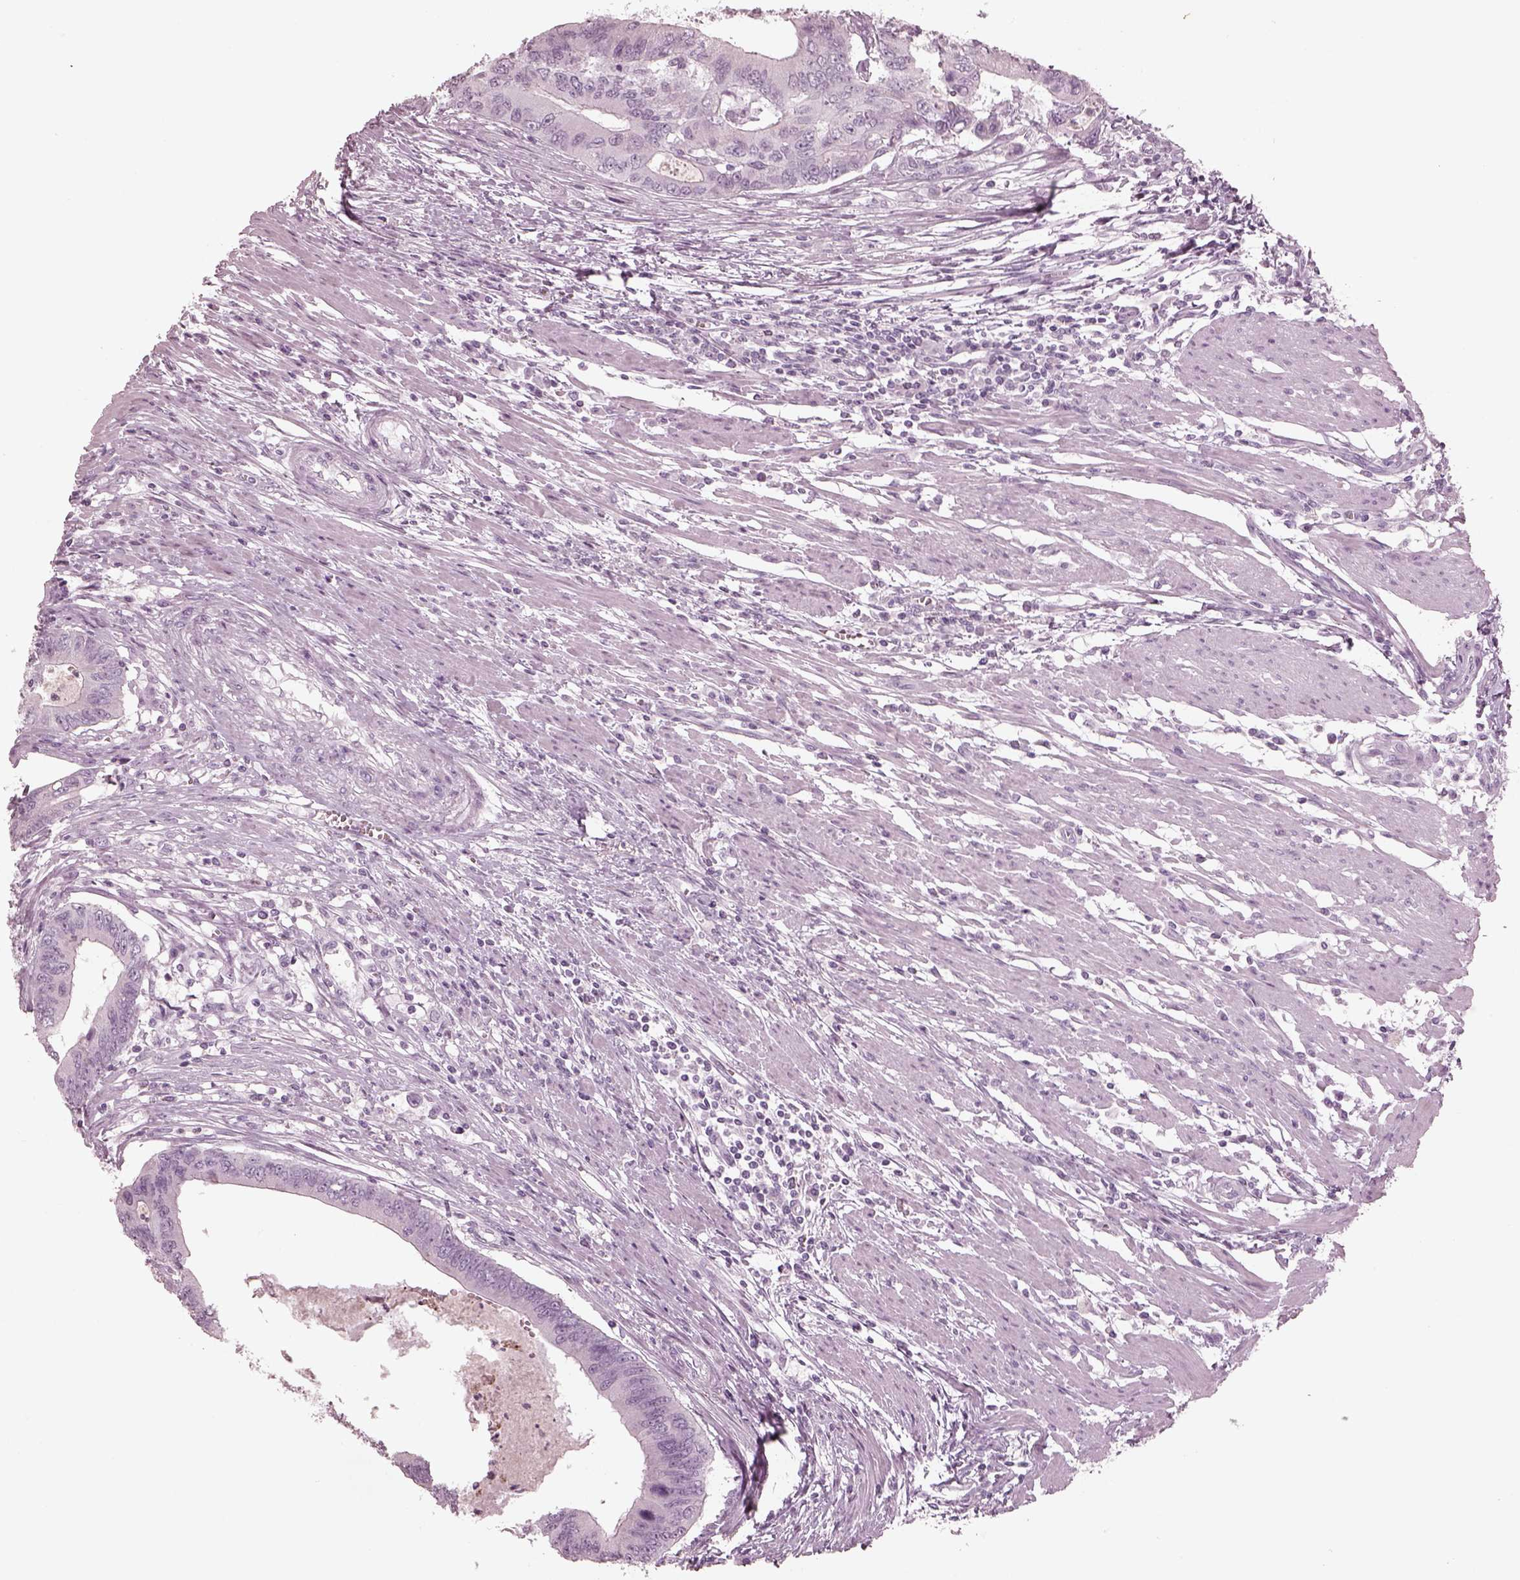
{"staining": {"intensity": "negative", "quantity": "none", "location": "none"}, "tissue": "colorectal cancer", "cell_type": "Tumor cells", "image_type": "cancer", "snomed": [{"axis": "morphology", "description": "Adenocarcinoma, NOS"}, {"axis": "topography", "description": "Colon"}], "caption": "There is no significant staining in tumor cells of colorectal cancer.", "gene": "OPN4", "patient": {"sex": "male", "age": 53}}